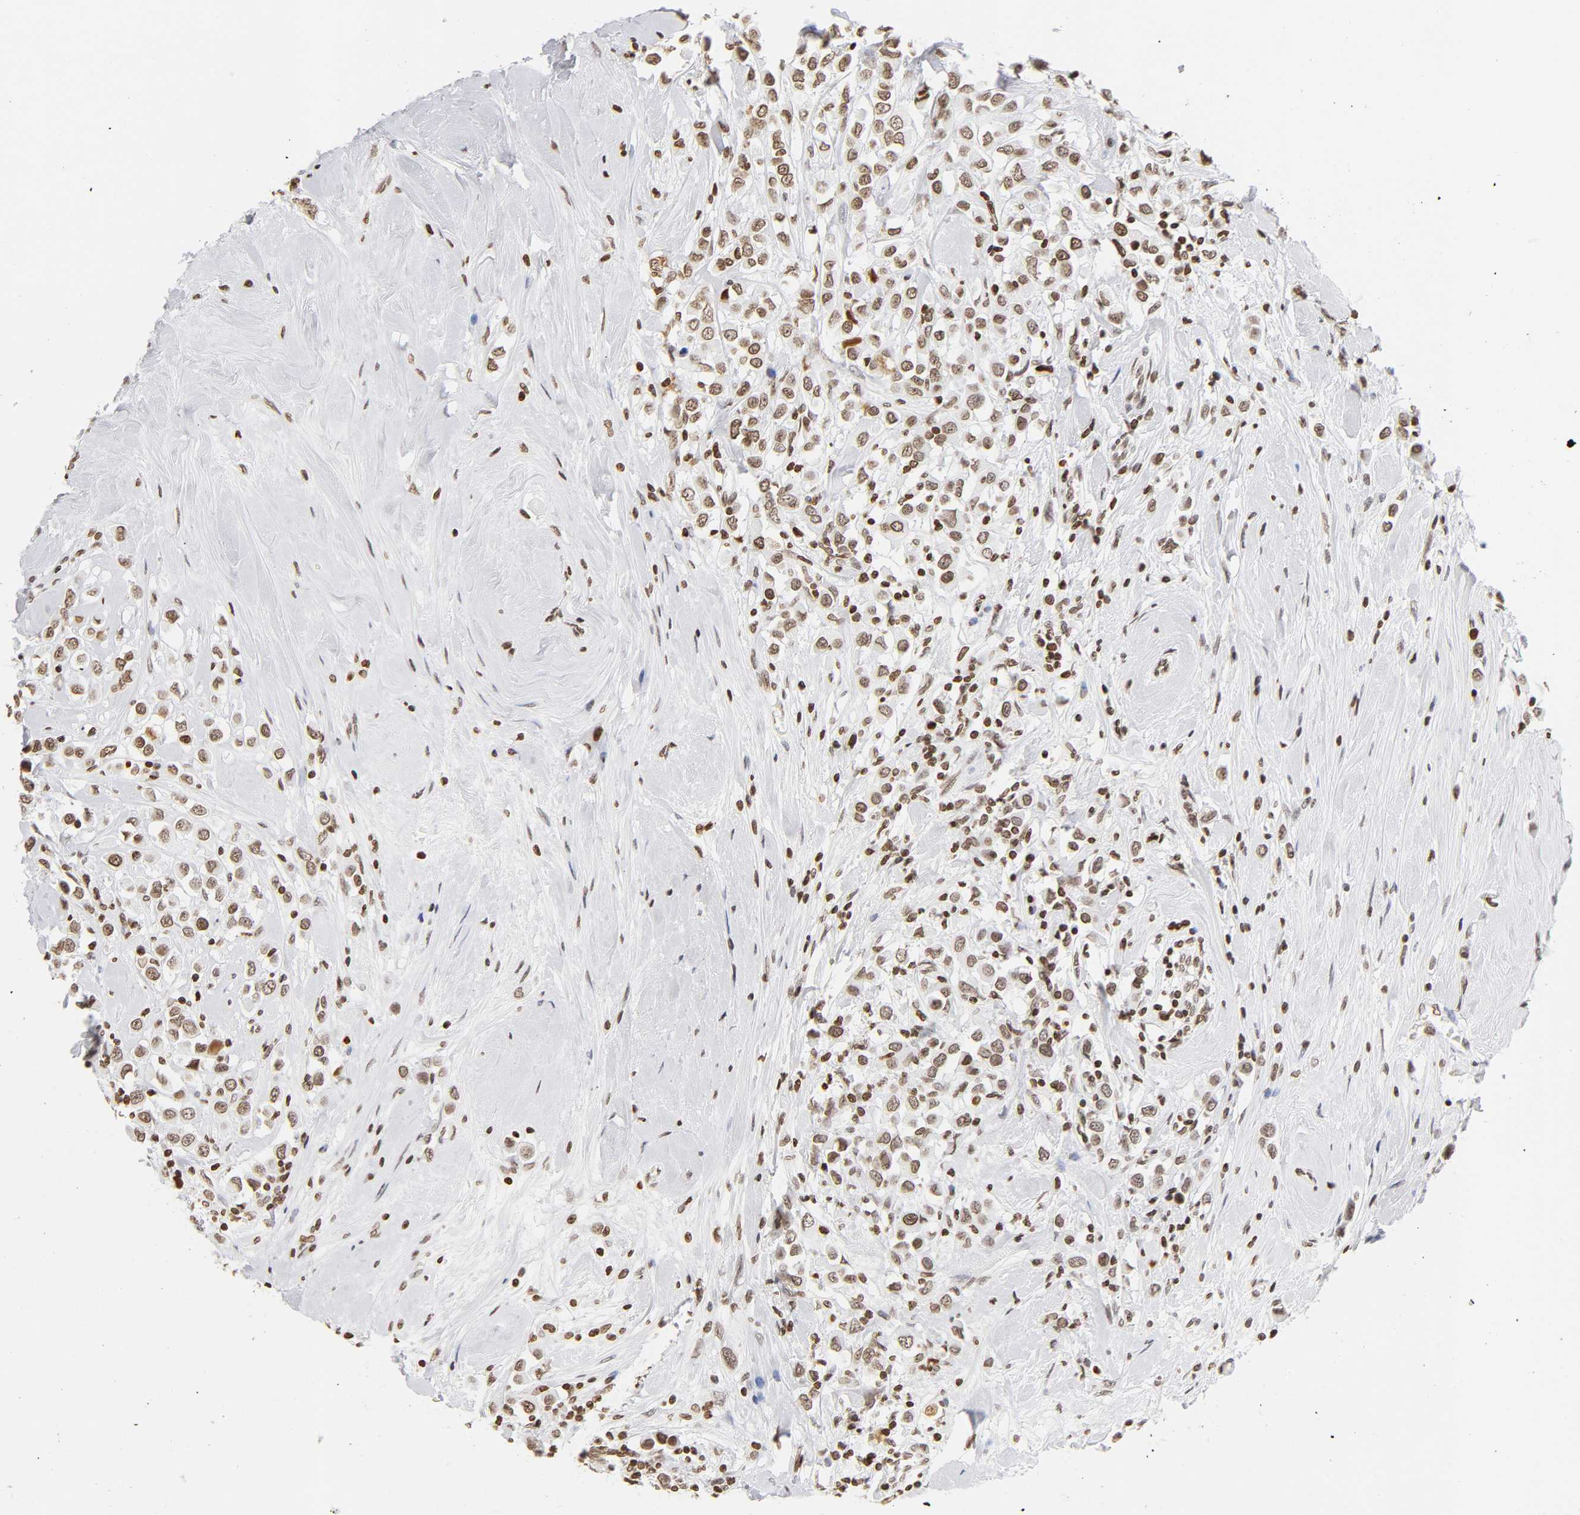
{"staining": {"intensity": "weak", "quantity": ">75%", "location": "nuclear"}, "tissue": "breast cancer", "cell_type": "Tumor cells", "image_type": "cancer", "snomed": [{"axis": "morphology", "description": "Duct carcinoma"}, {"axis": "topography", "description": "Breast"}], "caption": "Protein analysis of breast cancer tissue displays weak nuclear staining in about >75% of tumor cells.", "gene": "H2AC12", "patient": {"sex": "female", "age": 61}}